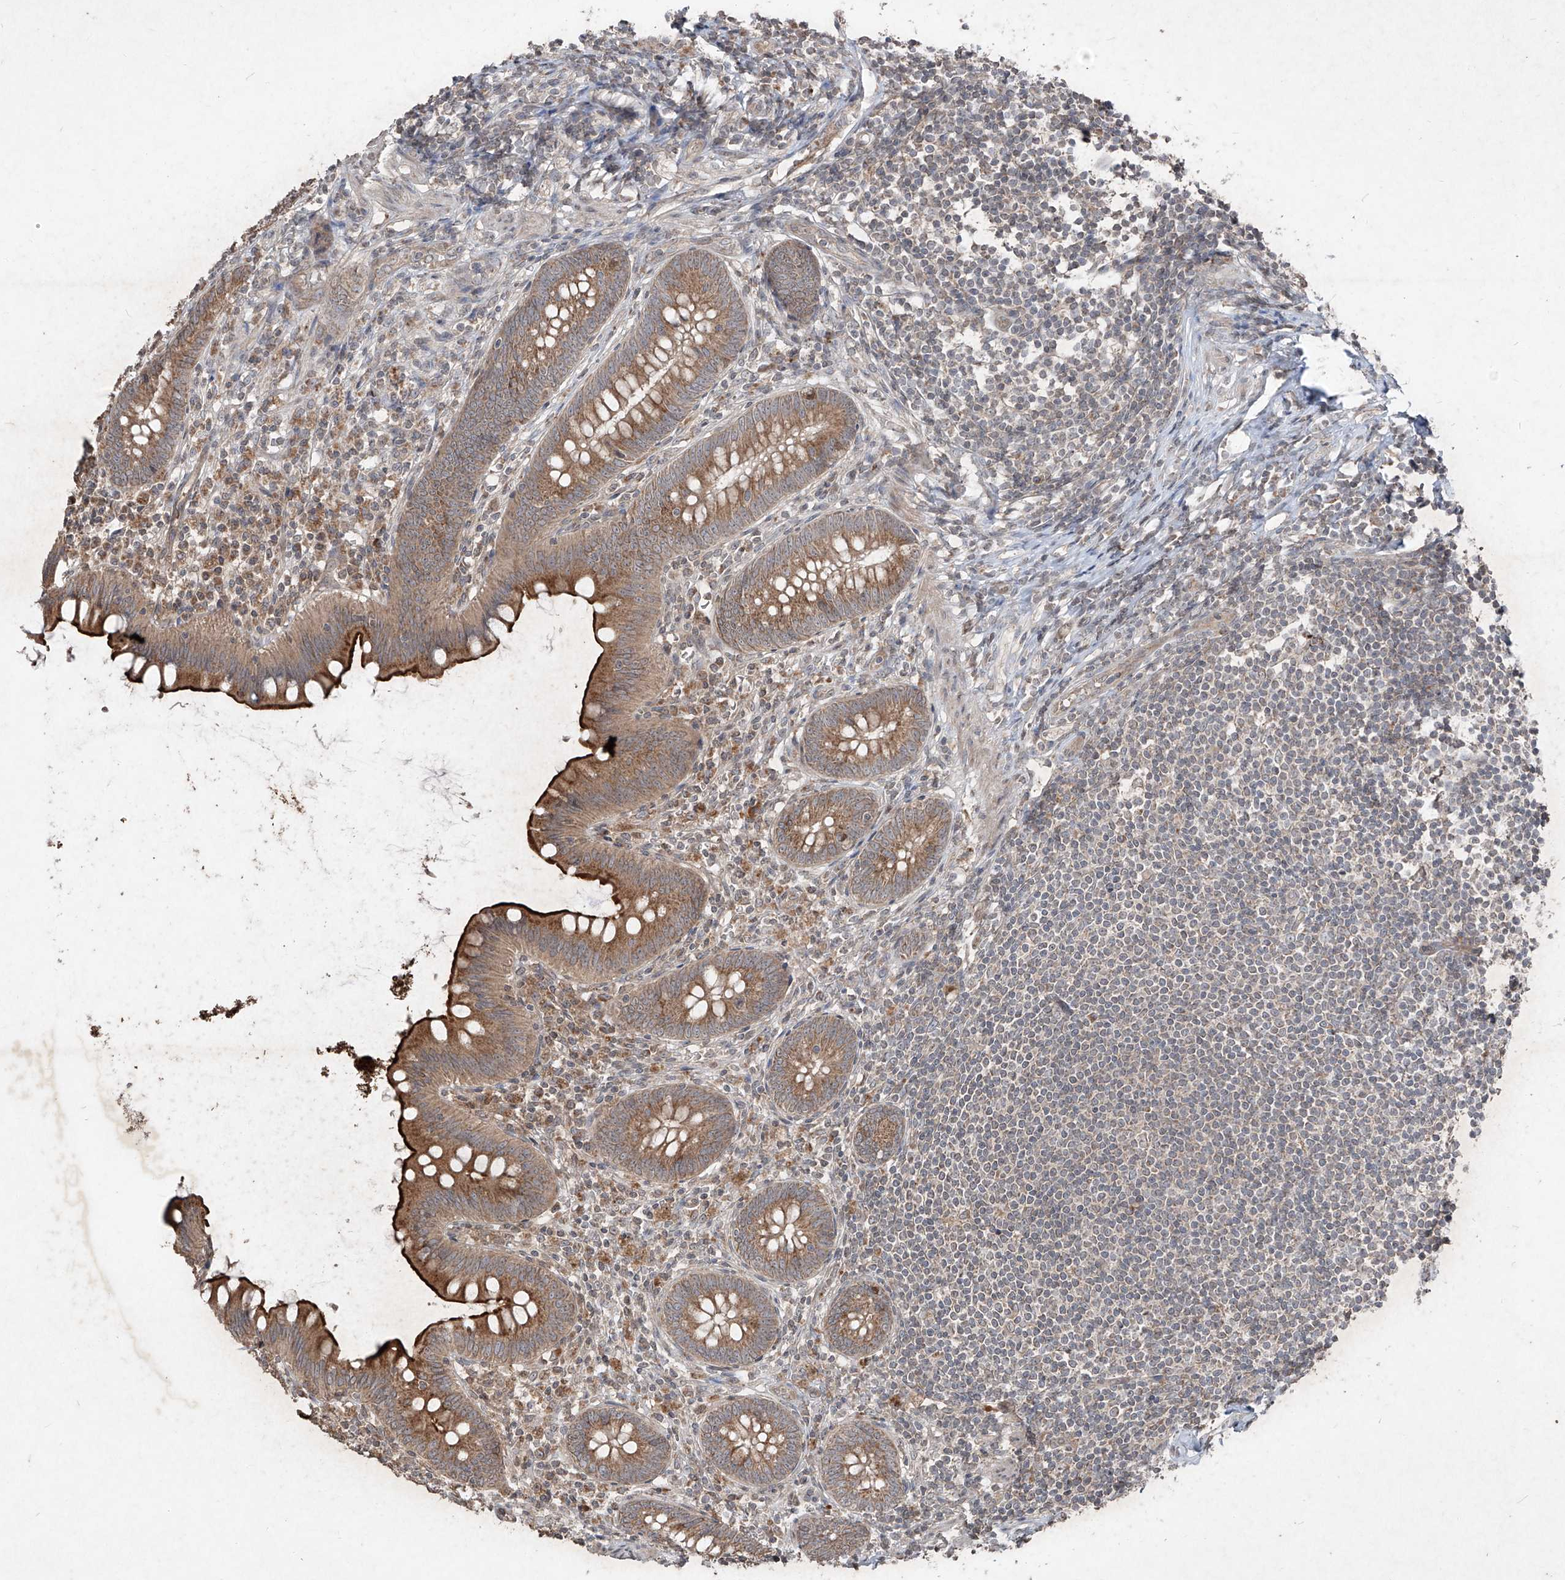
{"staining": {"intensity": "strong", "quantity": ">75%", "location": "cytoplasmic/membranous"}, "tissue": "appendix", "cell_type": "Glandular cells", "image_type": "normal", "snomed": [{"axis": "morphology", "description": "Normal tissue, NOS"}, {"axis": "topography", "description": "Appendix"}], "caption": "Unremarkable appendix displays strong cytoplasmic/membranous positivity in about >75% of glandular cells, visualized by immunohistochemistry.", "gene": "ABCD3", "patient": {"sex": "female", "age": 62}}